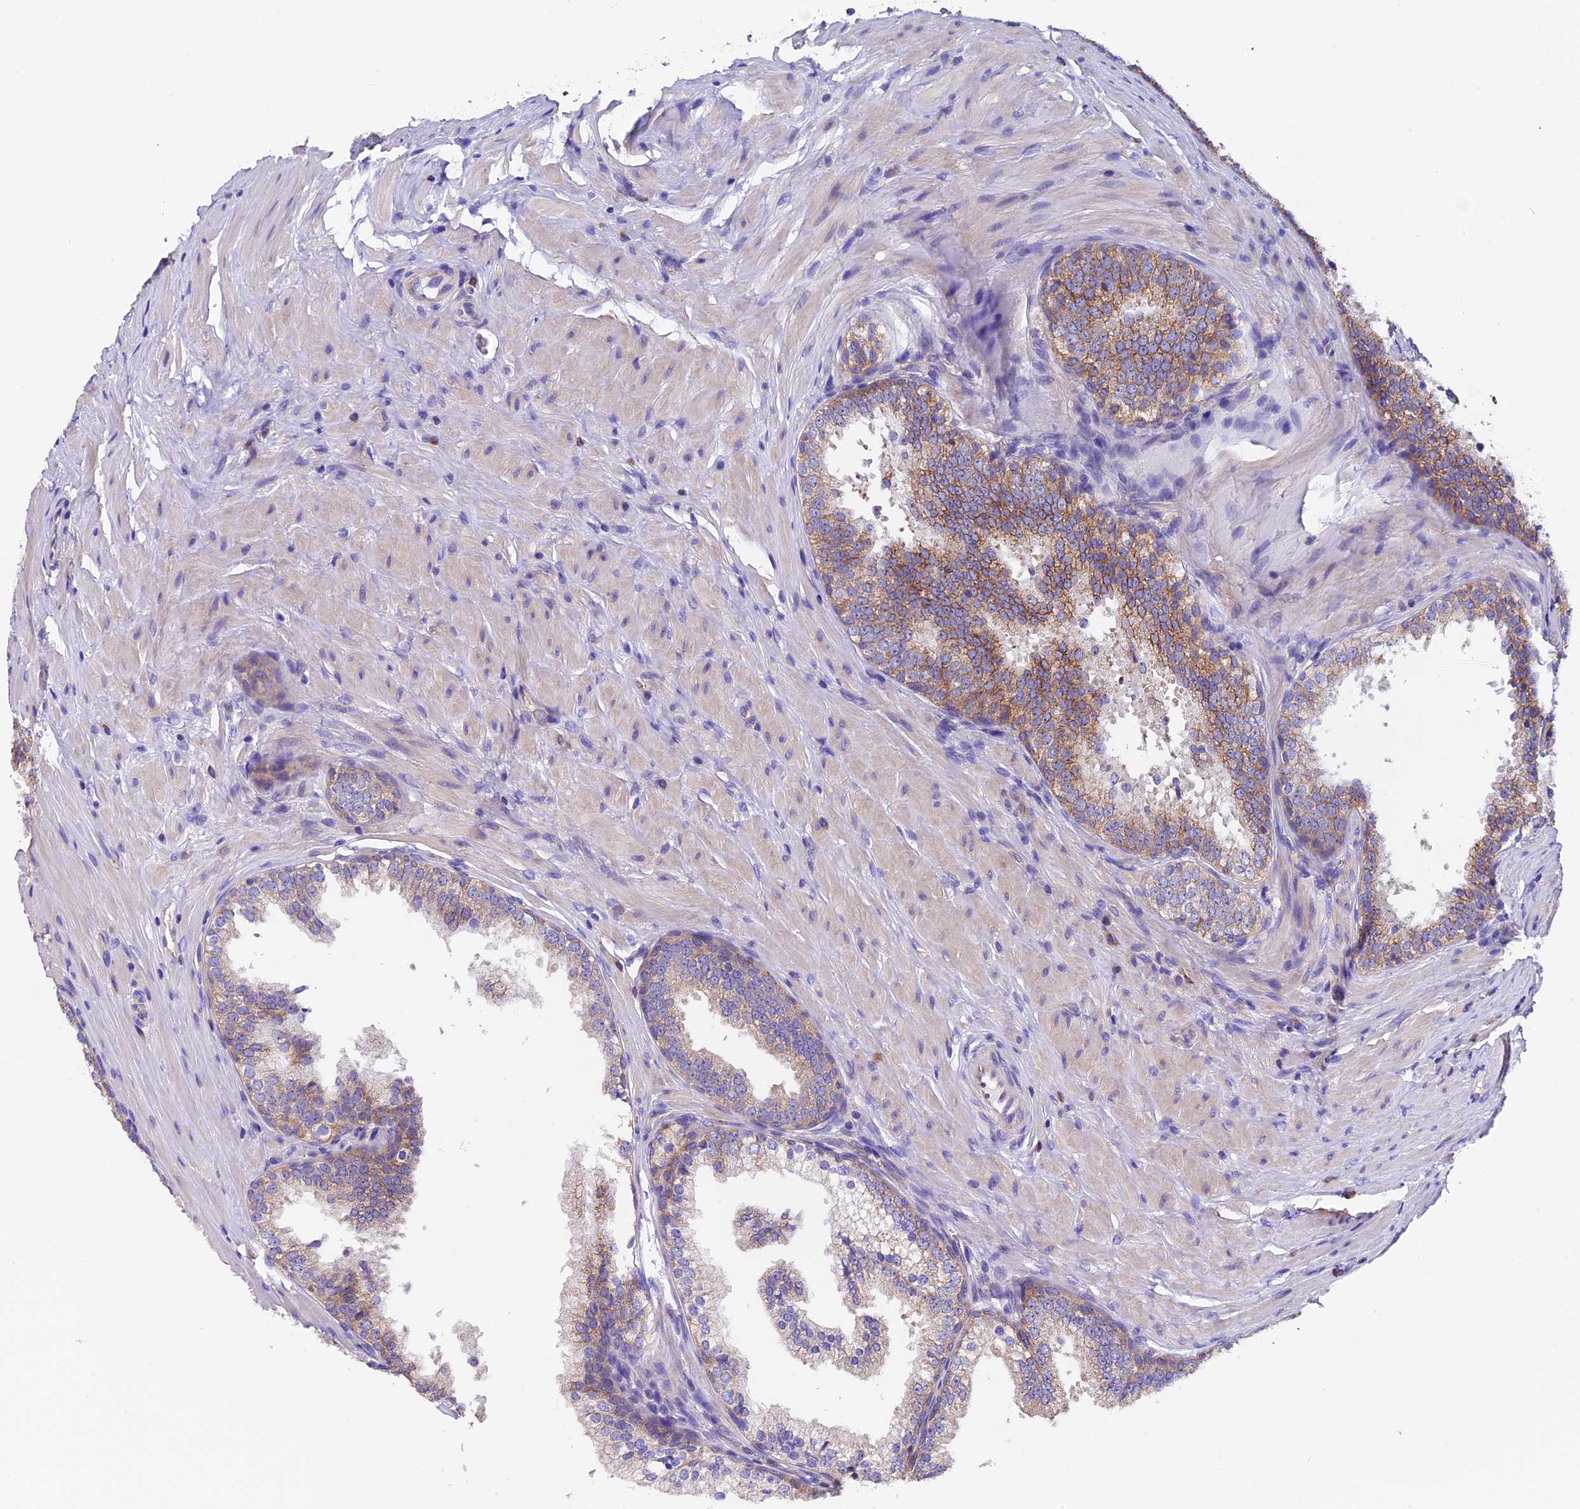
{"staining": {"intensity": "moderate", "quantity": ">75%", "location": "cytoplasmic/membranous"}, "tissue": "prostate", "cell_type": "Glandular cells", "image_type": "normal", "snomed": [{"axis": "morphology", "description": "Normal tissue, NOS"}, {"axis": "topography", "description": "Prostate"}], "caption": "A photomicrograph of prostate stained for a protein shows moderate cytoplasmic/membranous brown staining in glandular cells.", "gene": "COMTD1", "patient": {"sex": "male", "age": 60}}